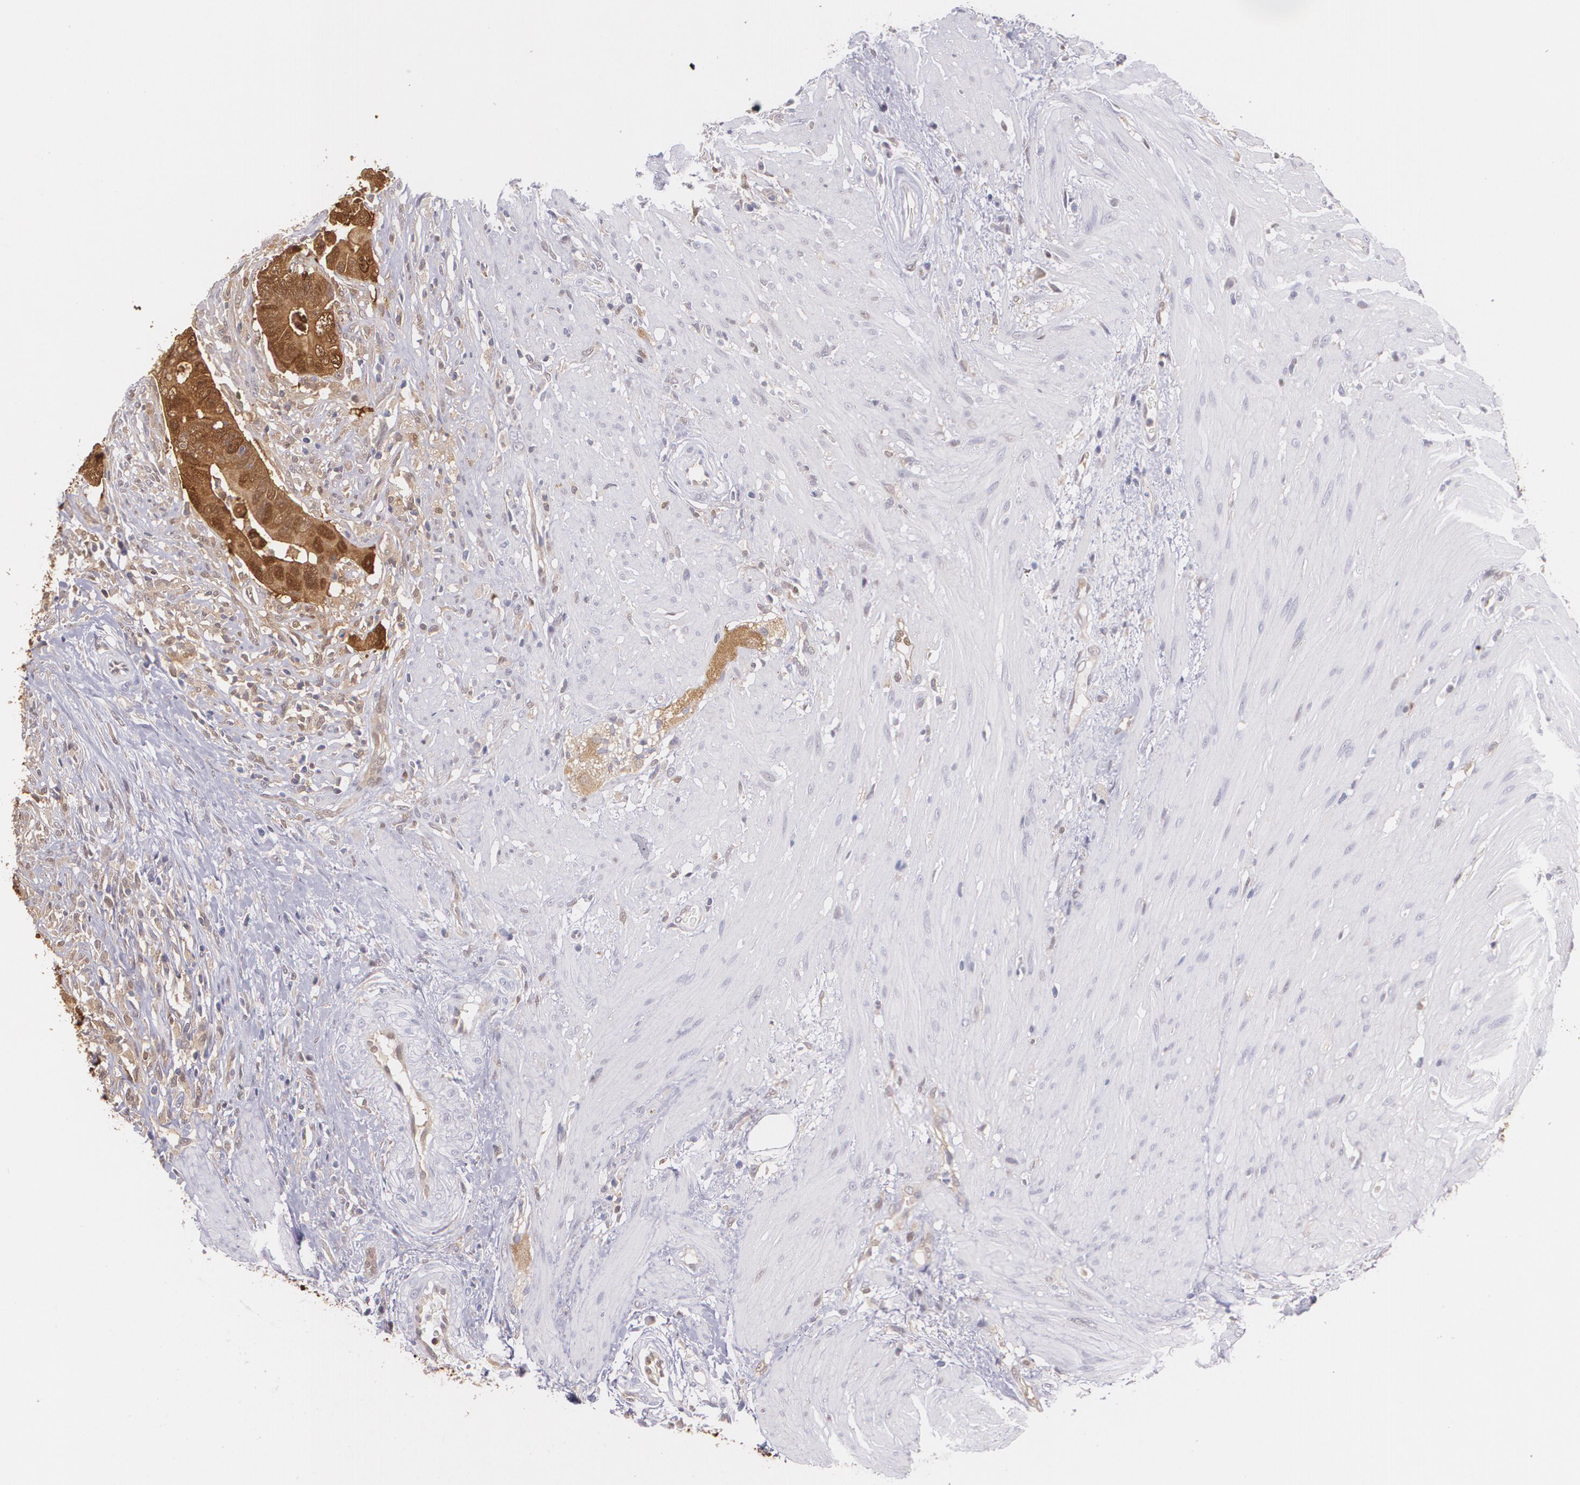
{"staining": {"intensity": "strong", "quantity": ">75%", "location": "cytoplasmic/membranous,nuclear"}, "tissue": "colorectal cancer", "cell_type": "Tumor cells", "image_type": "cancer", "snomed": [{"axis": "morphology", "description": "Adenocarcinoma, NOS"}, {"axis": "topography", "description": "Rectum"}], "caption": "Immunohistochemical staining of colorectal cancer demonstrates strong cytoplasmic/membranous and nuclear protein expression in approximately >75% of tumor cells.", "gene": "HSPH1", "patient": {"sex": "male", "age": 53}}